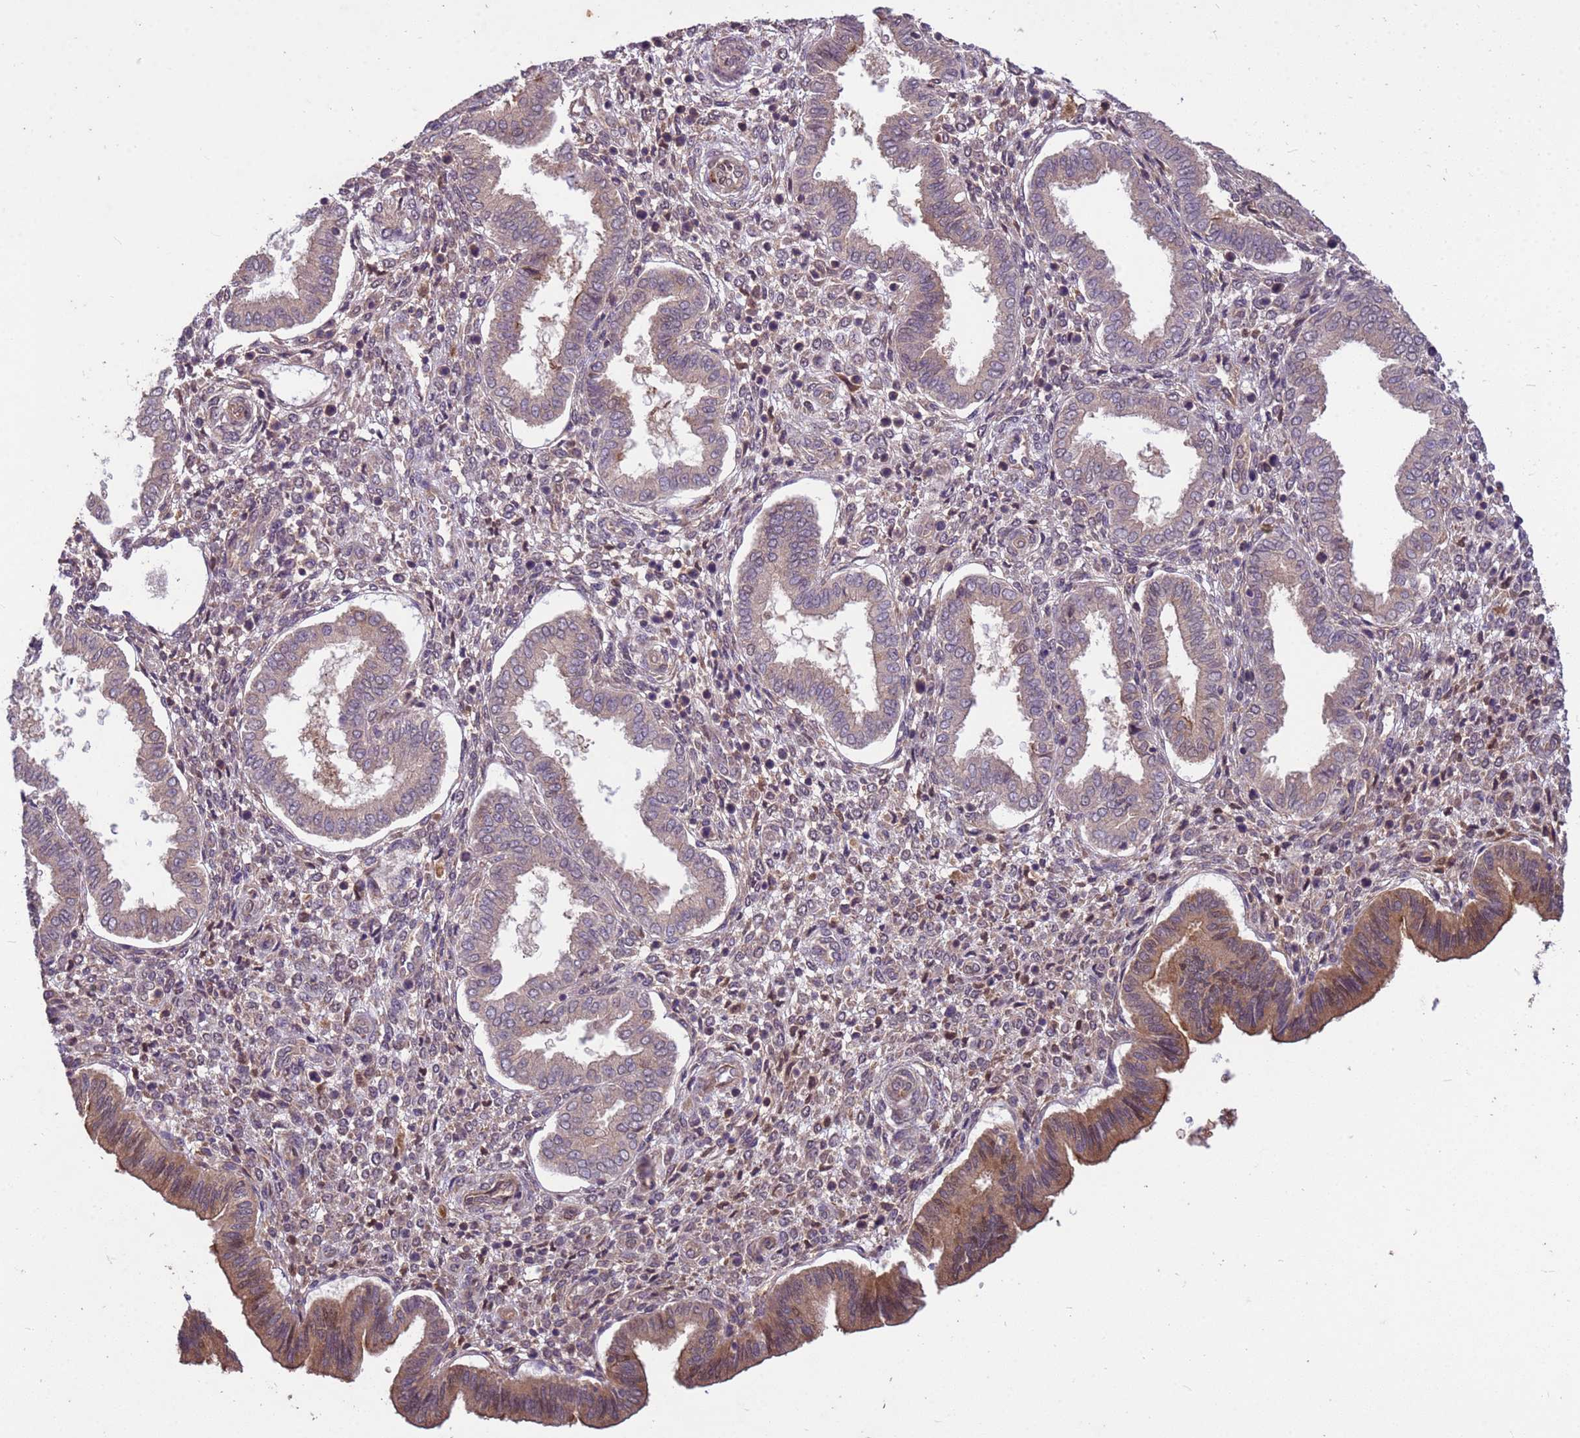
{"staining": {"intensity": "weak", "quantity": "25%-75%", "location": "cytoplasmic/membranous"}, "tissue": "endometrium", "cell_type": "Cells in endometrial stroma", "image_type": "normal", "snomed": [{"axis": "morphology", "description": "Normal tissue, NOS"}, {"axis": "topography", "description": "Endometrium"}], "caption": "Immunohistochemistry (IHC) of normal human endometrium shows low levels of weak cytoplasmic/membranous expression in approximately 25%-75% of cells in endometrial stroma.", "gene": "PPP2CA", "patient": {"sex": "female", "age": 24}}